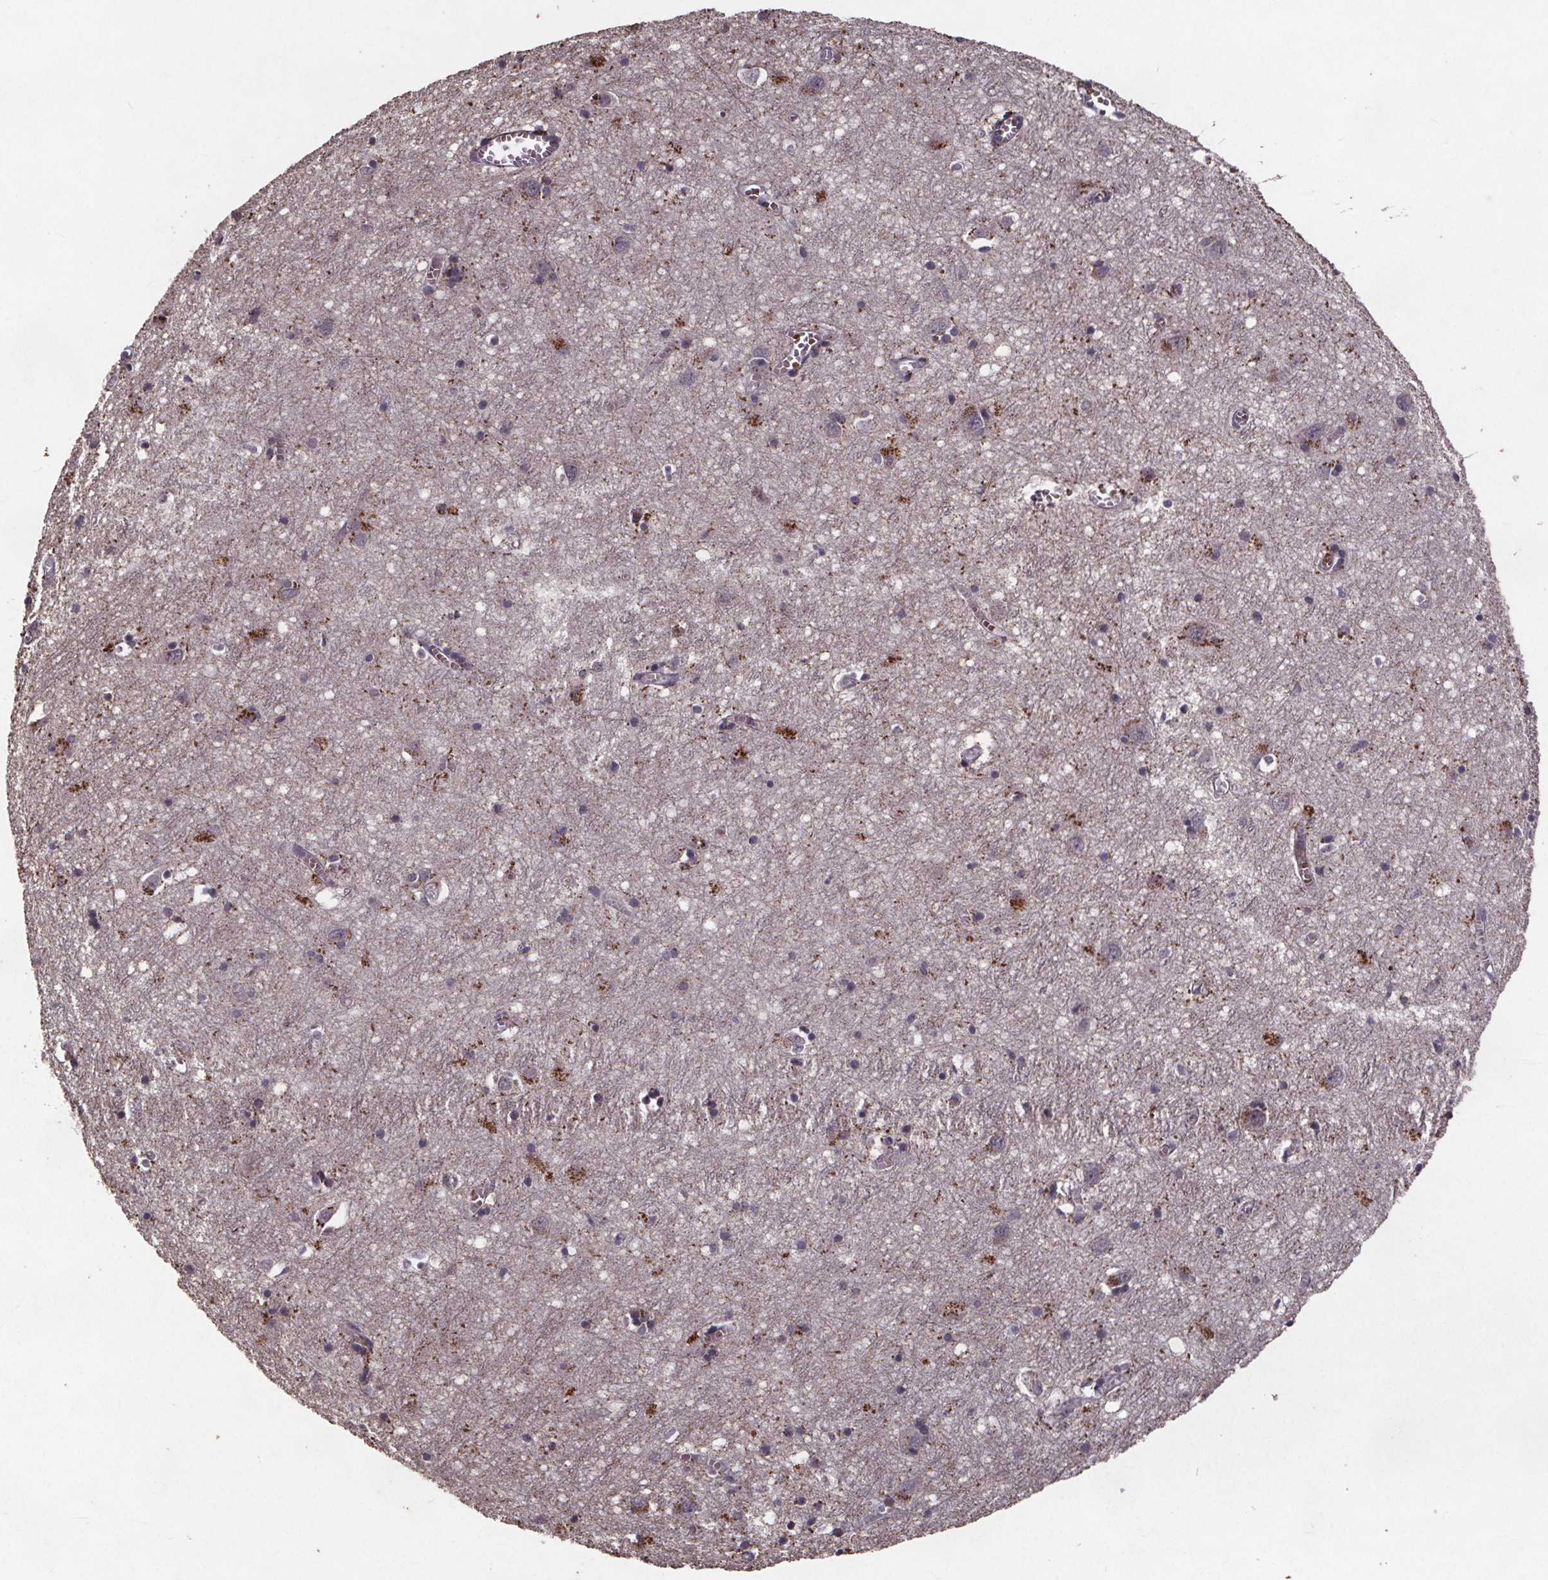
{"staining": {"intensity": "negative", "quantity": "none", "location": "none"}, "tissue": "cerebral cortex", "cell_type": "Endothelial cells", "image_type": "normal", "snomed": [{"axis": "morphology", "description": "Normal tissue, NOS"}, {"axis": "topography", "description": "Cerebral cortex"}], "caption": "Immunohistochemistry (IHC) of normal cerebral cortex shows no expression in endothelial cells. (Stains: DAB (3,3'-diaminobenzidine) immunohistochemistry (IHC) with hematoxylin counter stain, Microscopy: brightfield microscopy at high magnification).", "gene": "GPX3", "patient": {"sex": "male", "age": 70}}